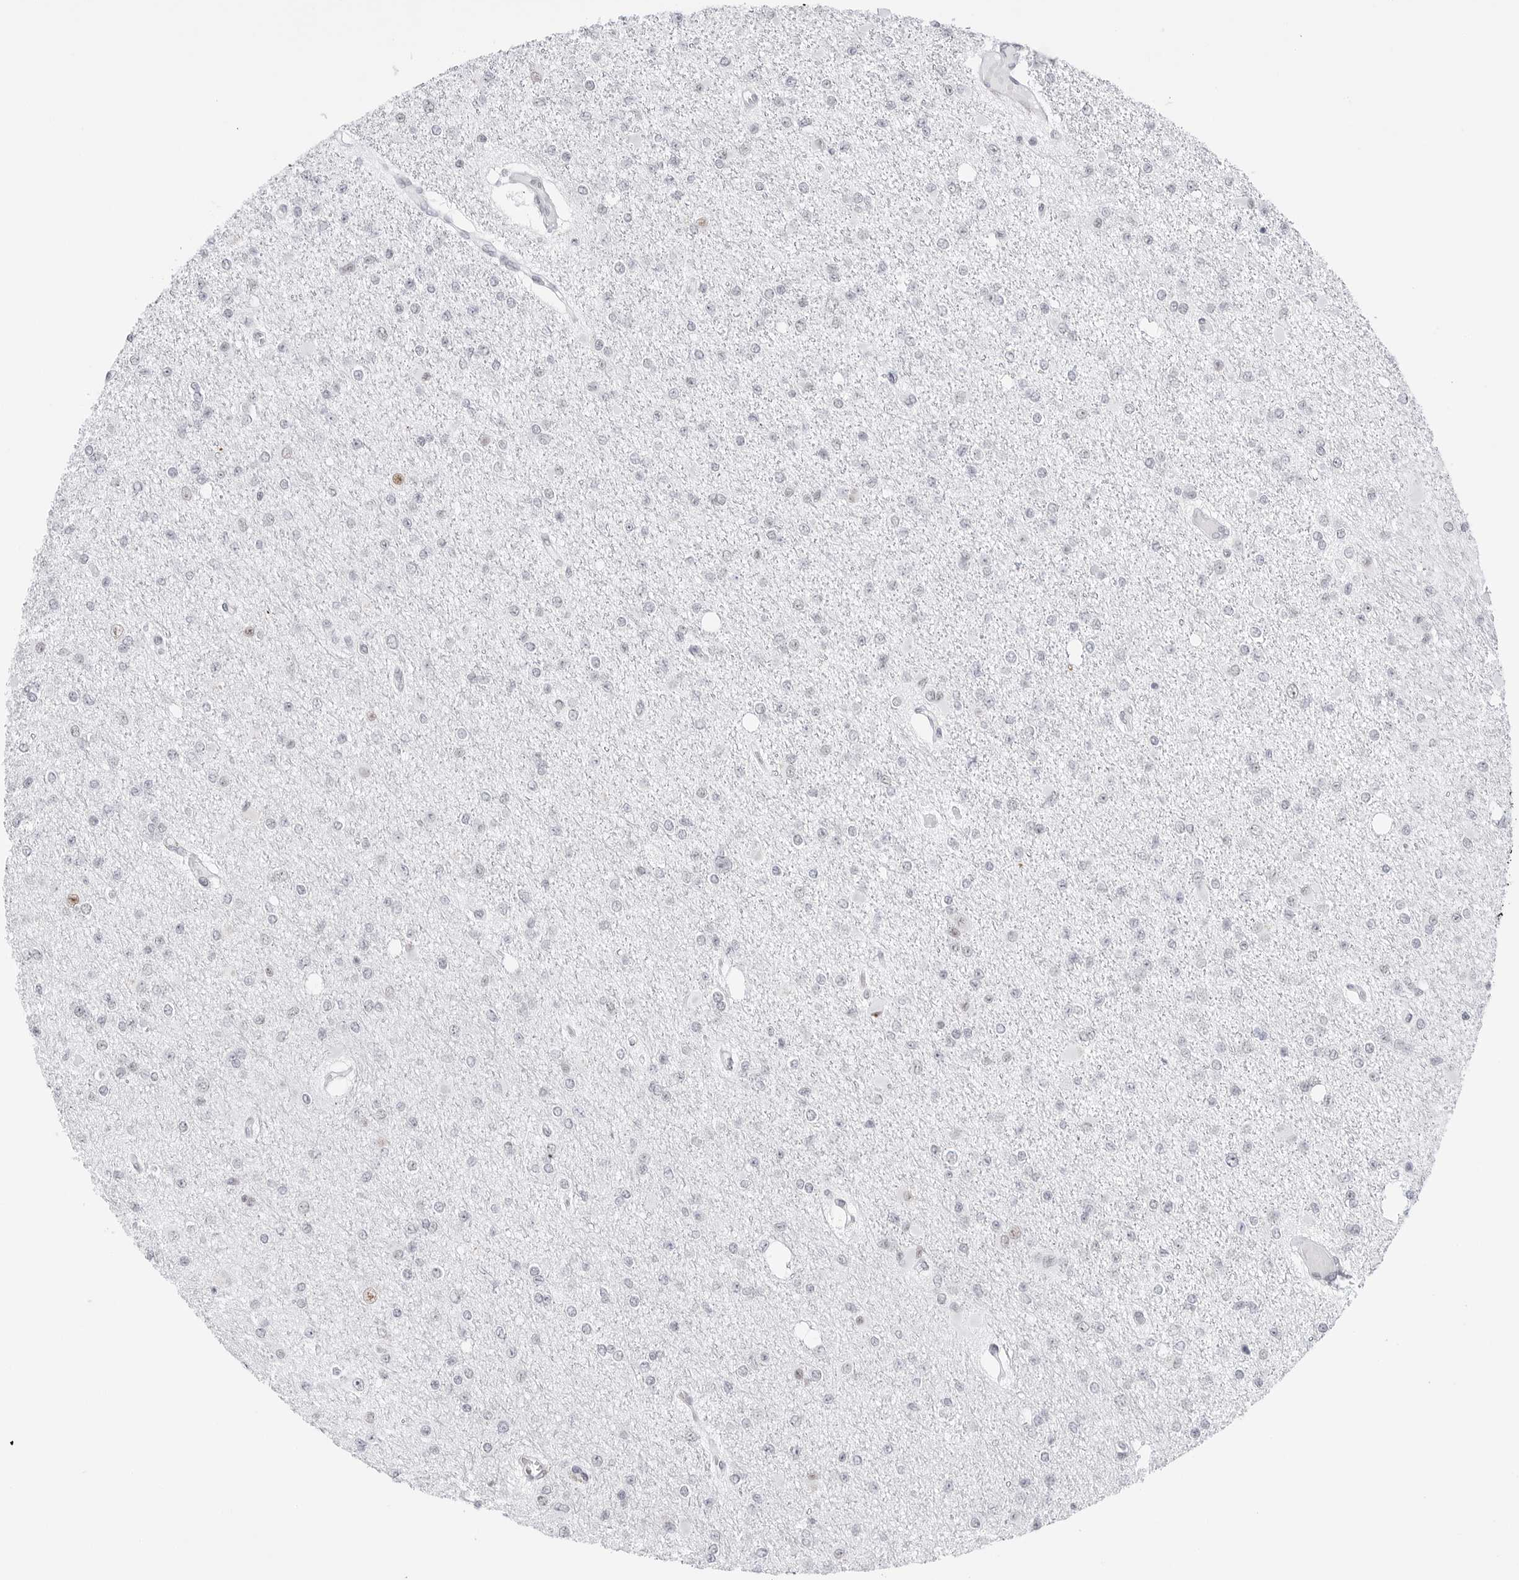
{"staining": {"intensity": "moderate", "quantity": "<25%", "location": "nuclear"}, "tissue": "glioma", "cell_type": "Tumor cells", "image_type": "cancer", "snomed": [{"axis": "morphology", "description": "Glioma, malignant, Low grade"}, {"axis": "topography", "description": "Brain"}], "caption": "Immunohistochemical staining of low-grade glioma (malignant) displays moderate nuclear protein expression in approximately <25% of tumor cells.", "gene": "C1orf162", "patient": {"sex": "female", "age": 22}}